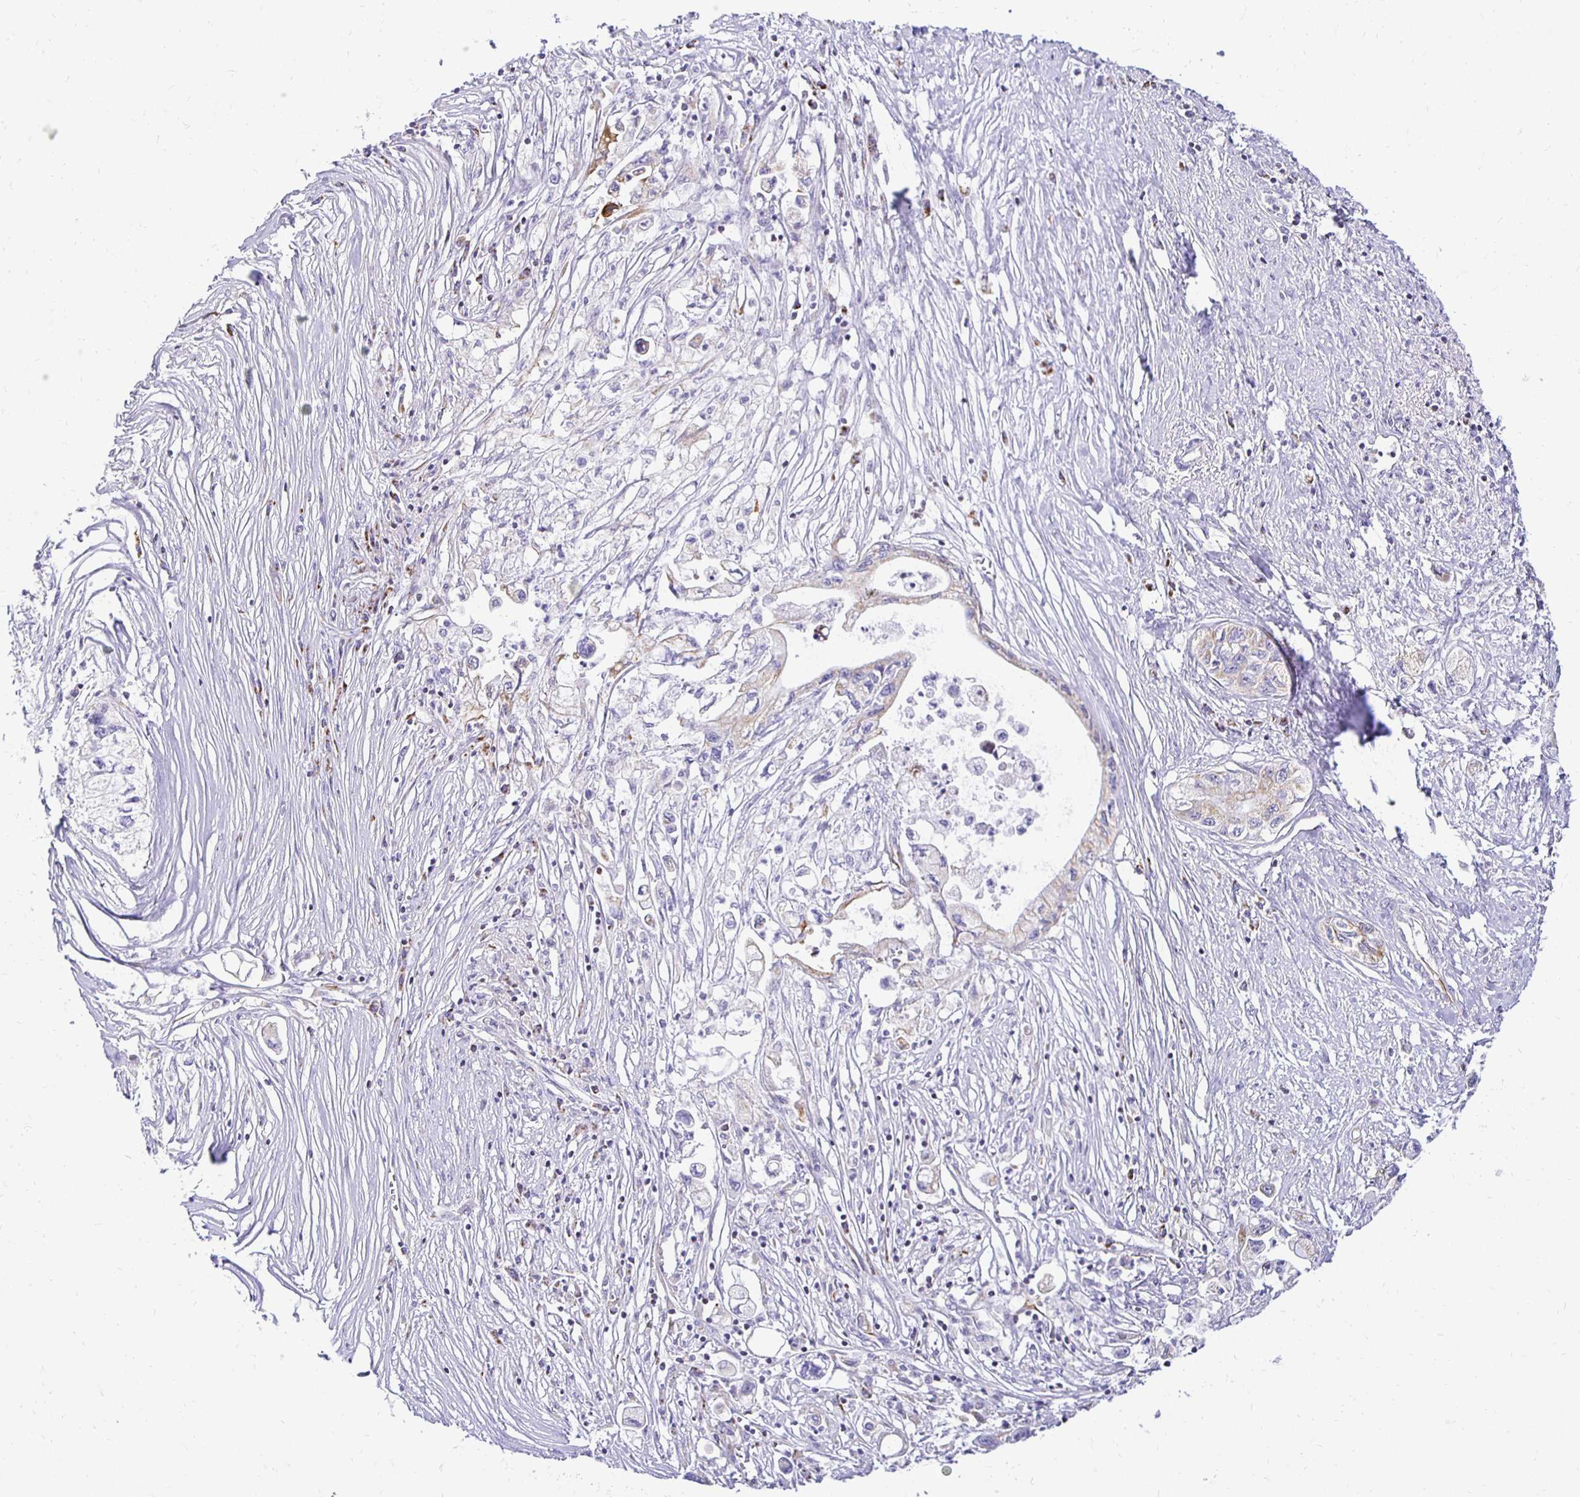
{"staining": {"intensity": "weak", "quantity": "25%-75%", "location": "cytoplasmic/membranous"}, "tissue": "pancreatic cancer", "cell_type": "Tumor cells", "image_type": "cancer", "snomed": [{"axis": "morphology", "description": "Adenocarcinoma, NOS"}, {"axis": "topography", "description": "Pancreas"}], "caption": "Pancreatic cancer was stained to show a protein in brown. There is low levels of weak cytoplasmic/membranous positivity in approximately 25%-75% of tumor cells.", "gene": "PLAAT2", "patient": {"sex": "male", "age": 61}}